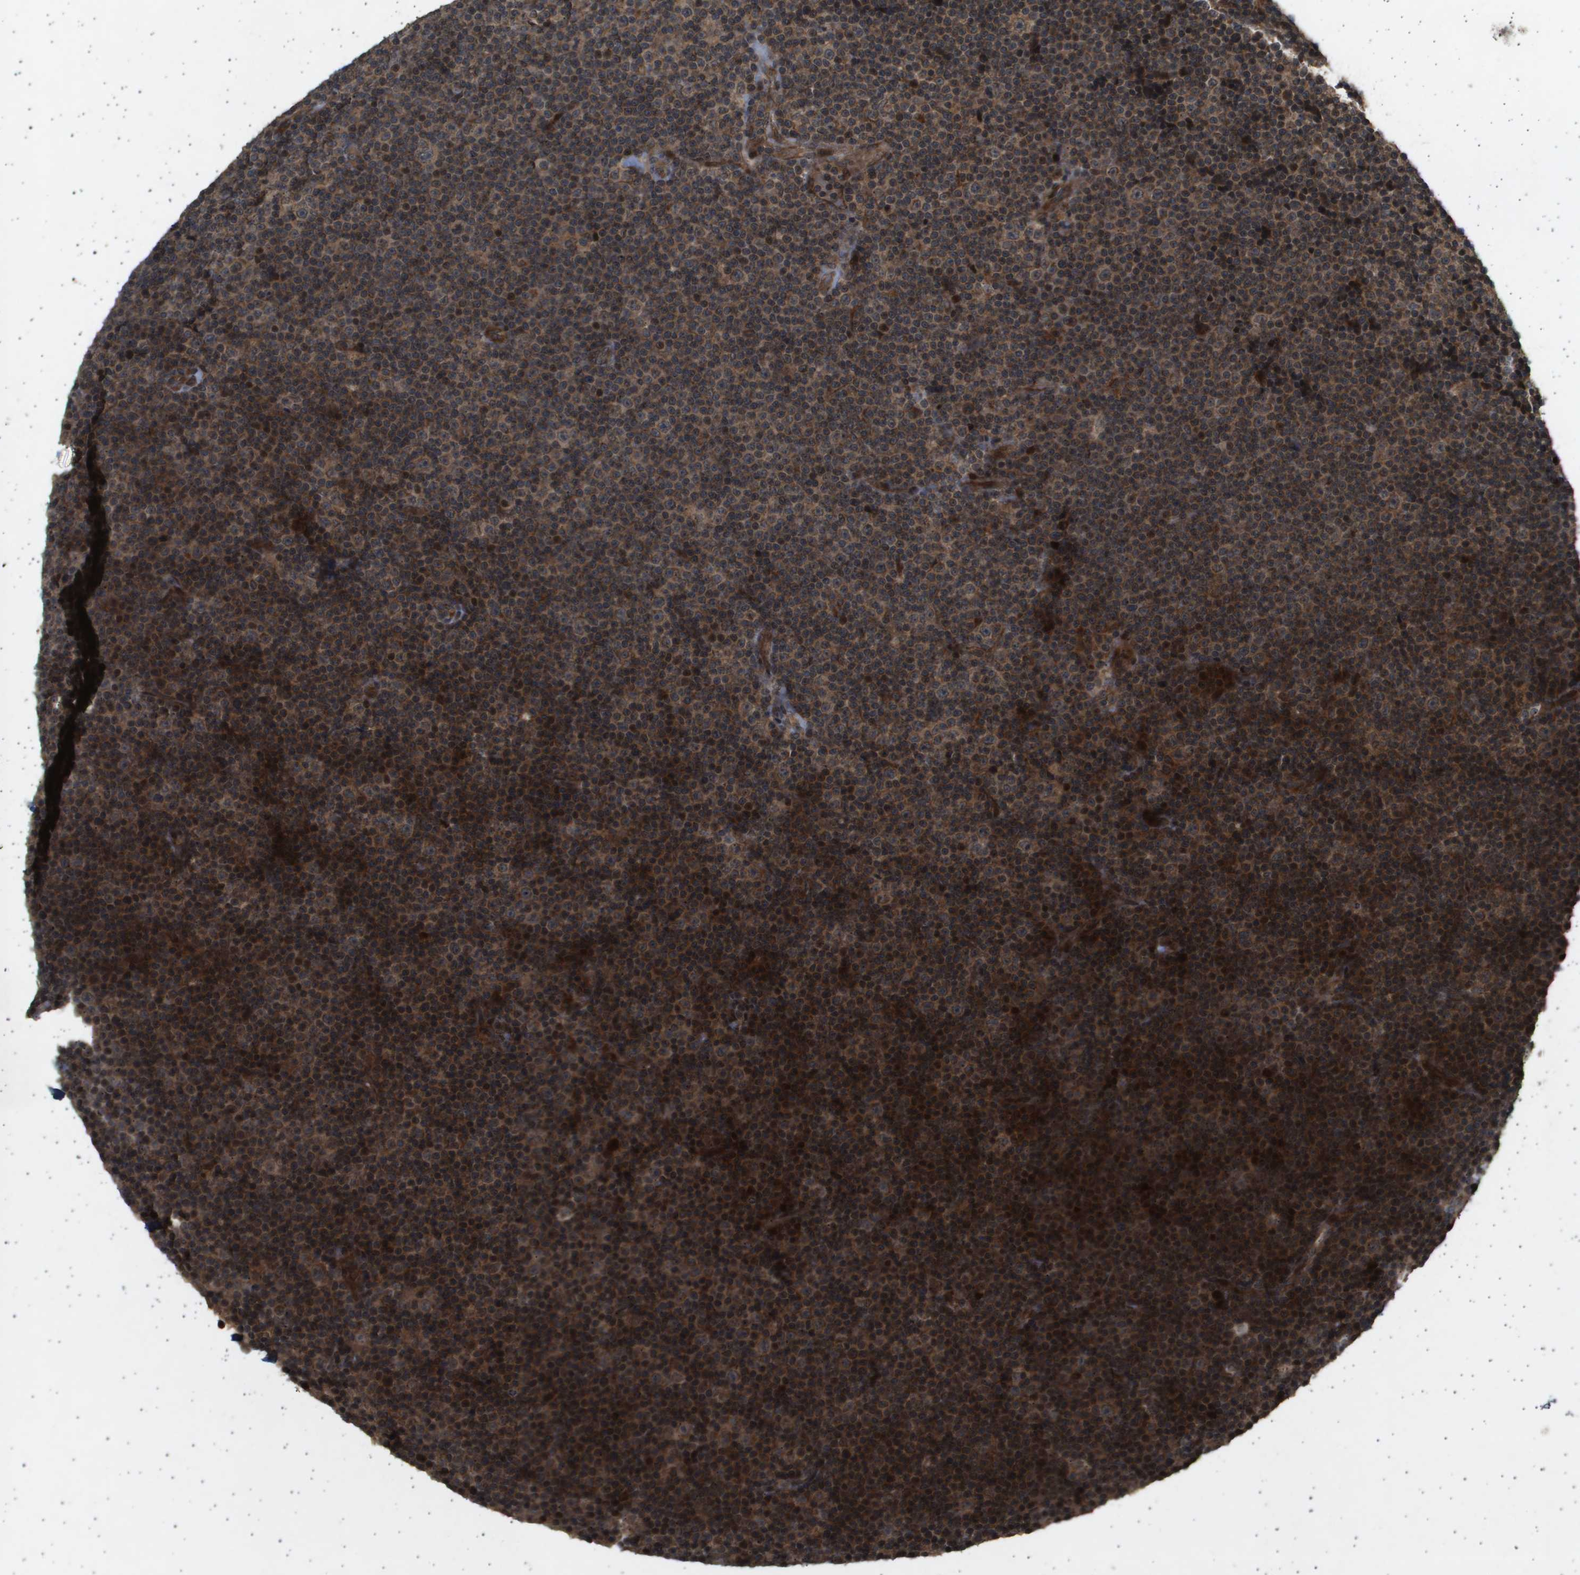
{"staining": {"intensity": "strong", "quantity": ">75%", "location": "cytoplasmic/membranous,nuclear"}, "tissue": "lymphoma", "cell_type": "Tumor cells", "image_type": "cancer", "snomed": [{"axis": "morphology", "description": "Malignant lymphoma, non-Hodgkin's type, Low grade"}, {"axis": "topography", "description": "Lymph node"}], "caption": "Human lymphoma stained for a protein (brown) shows strong cytoplasmic/membranous and nuclear positive staining in approximately >75% of tumor cells.", "gene": "TNRC6A", "patient": {"sex": "female", "age": 67}}